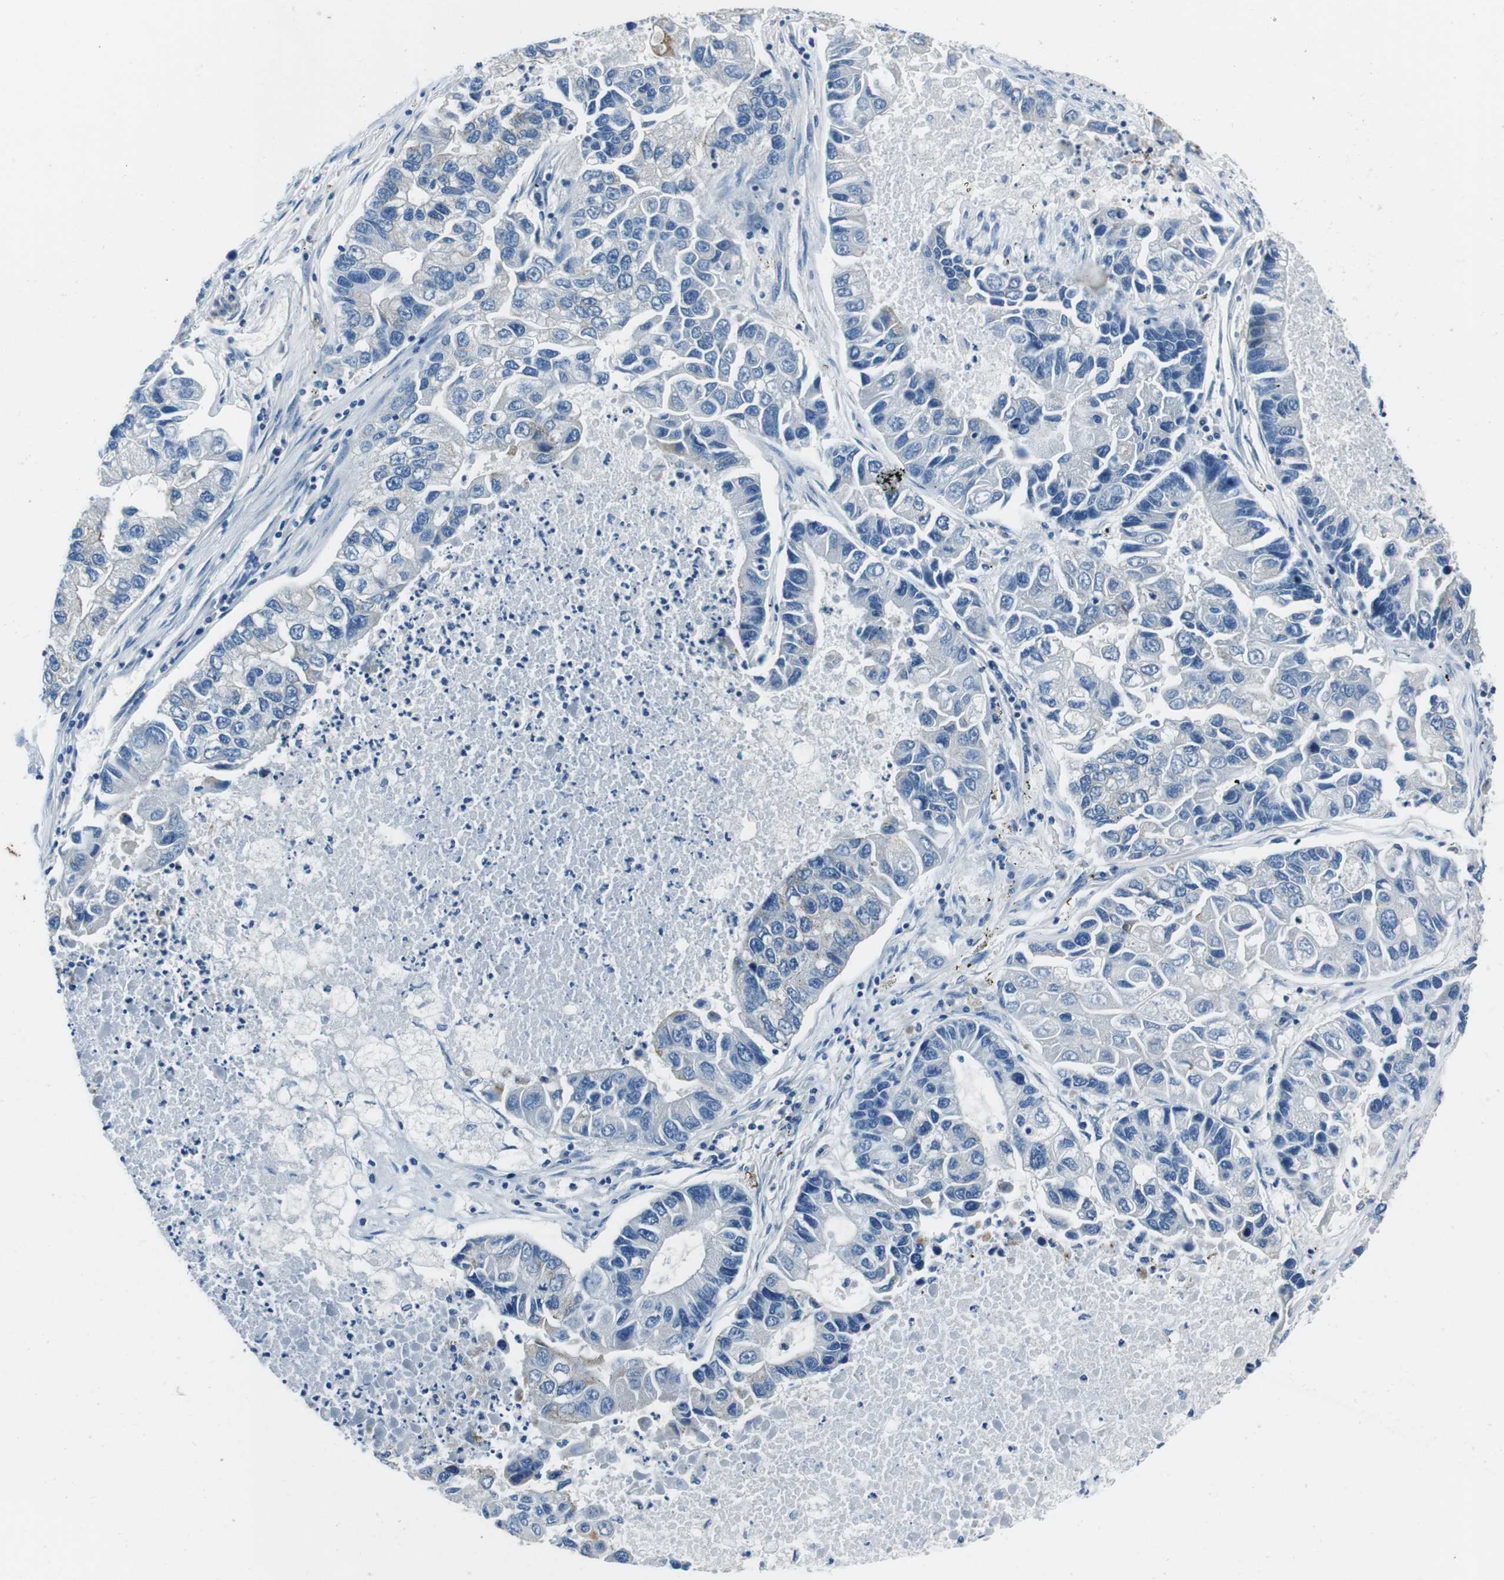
{"staining": {"intensity": "negative", "quantity": "none", "location": "none"}, "tissue": "lung cancer", "cell_type": "Tumor cells", "image_type": "cancer", "snomed": [{"axis": "morphology", "description": "Adenocarcinoma, NOS"}, {"axis": "topography", "description": "Lung"}], "caption": "Immunohistochemistry (IHC) of human lung adenocarcinoma displays no staining in tumor cells.", "gene": "CASQ1", "patient": {"sex": "female", "age": 51}}